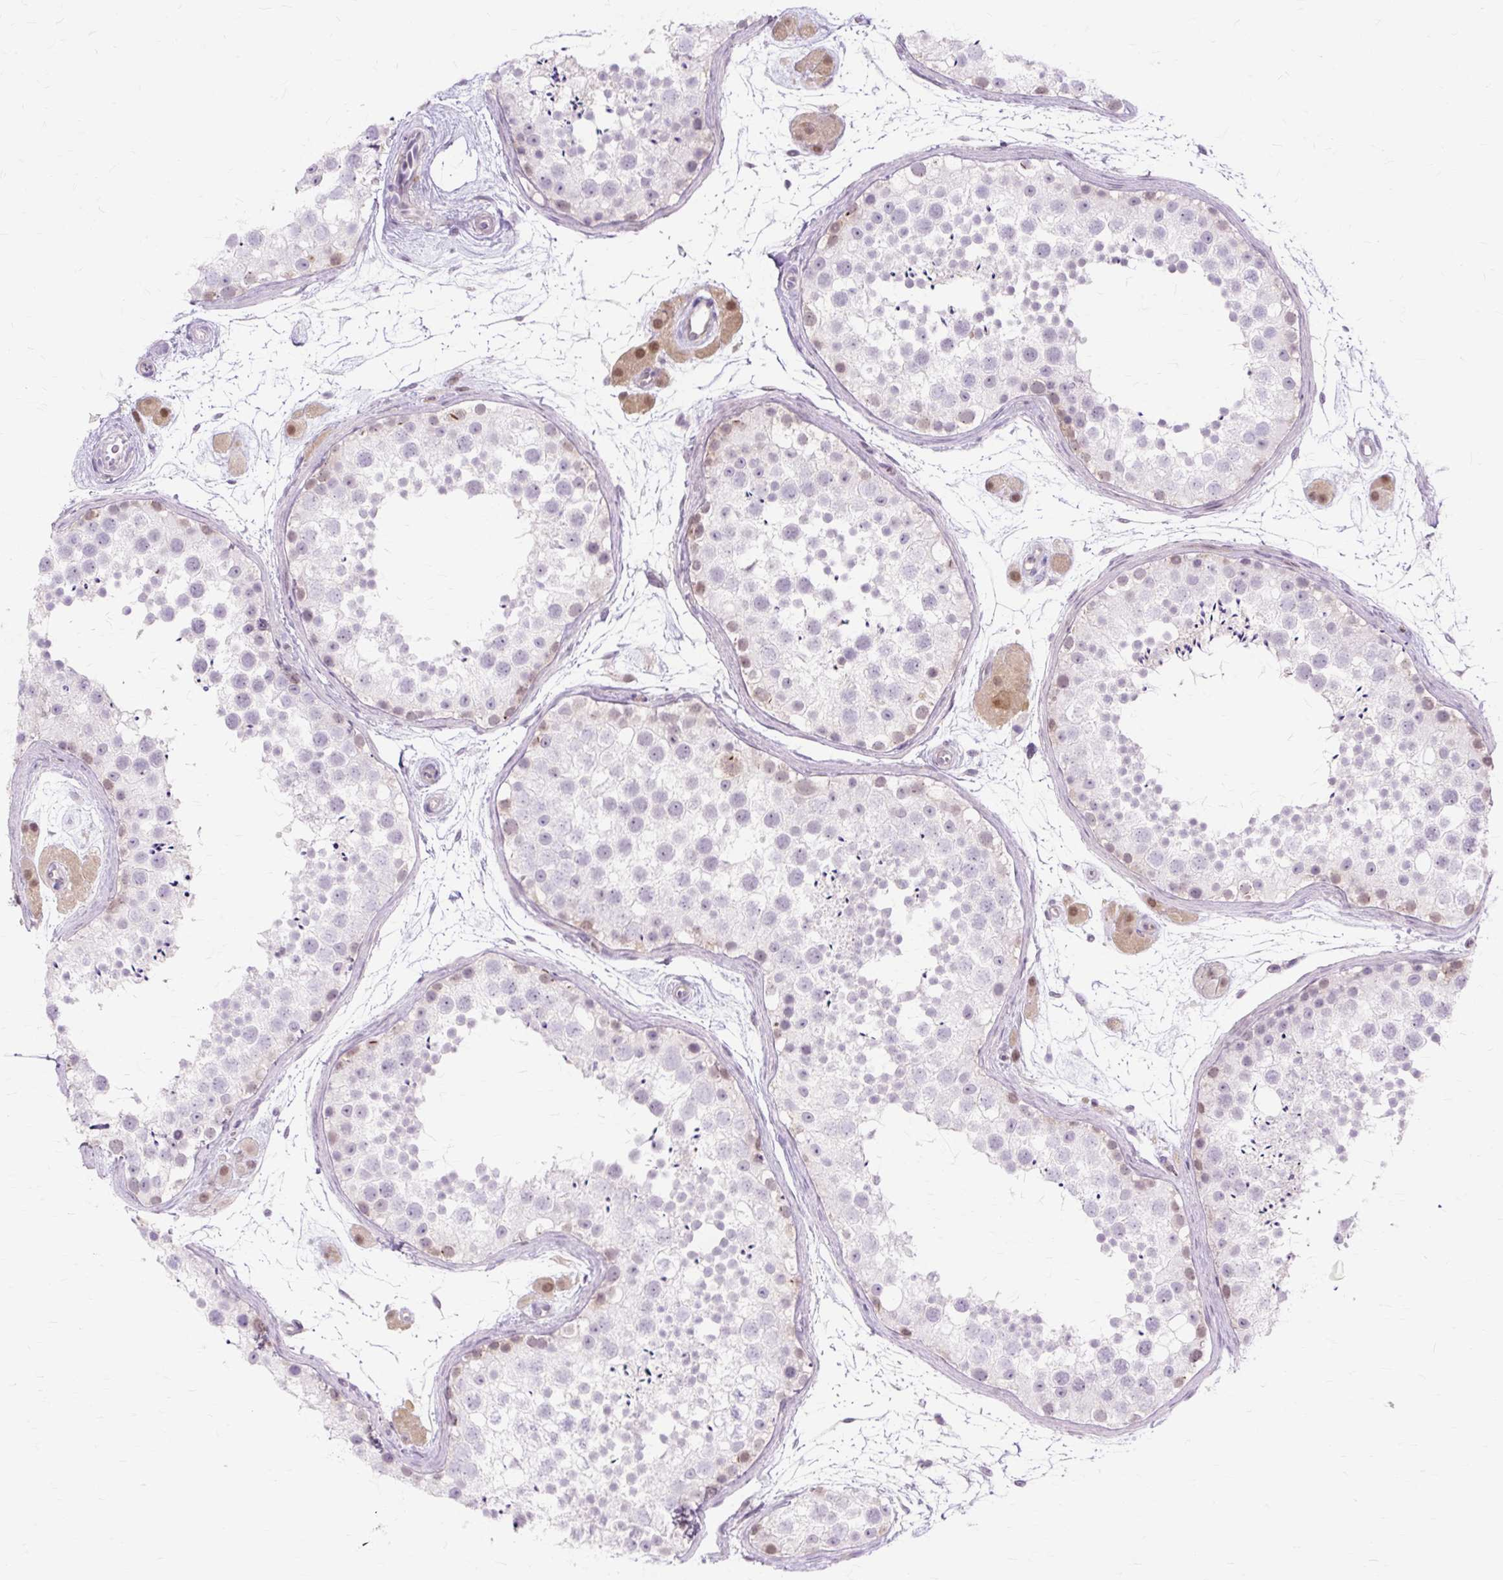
{"staining": {"intensity": "moderate", "quantity": "<25%", "location": "cytoplasmic/membranous,nuclear"}, "tissue": "testis", "cell_type": "Cells in seminiferous ducts", "image_type": "normal", "snomed": [{"axis": "morphology", "description": "Normal tissue, NOS"}, {"axis": "topography", "description": "Testis"}], "caption": "A micrograph of testis stained for a protein demonstrates moderate cytoplasmic/membranous,nuclear brown staining in cells in seminiferous ducts.", "gene": "ZNF35", "patient": {"sex": "male", "age": 41}}